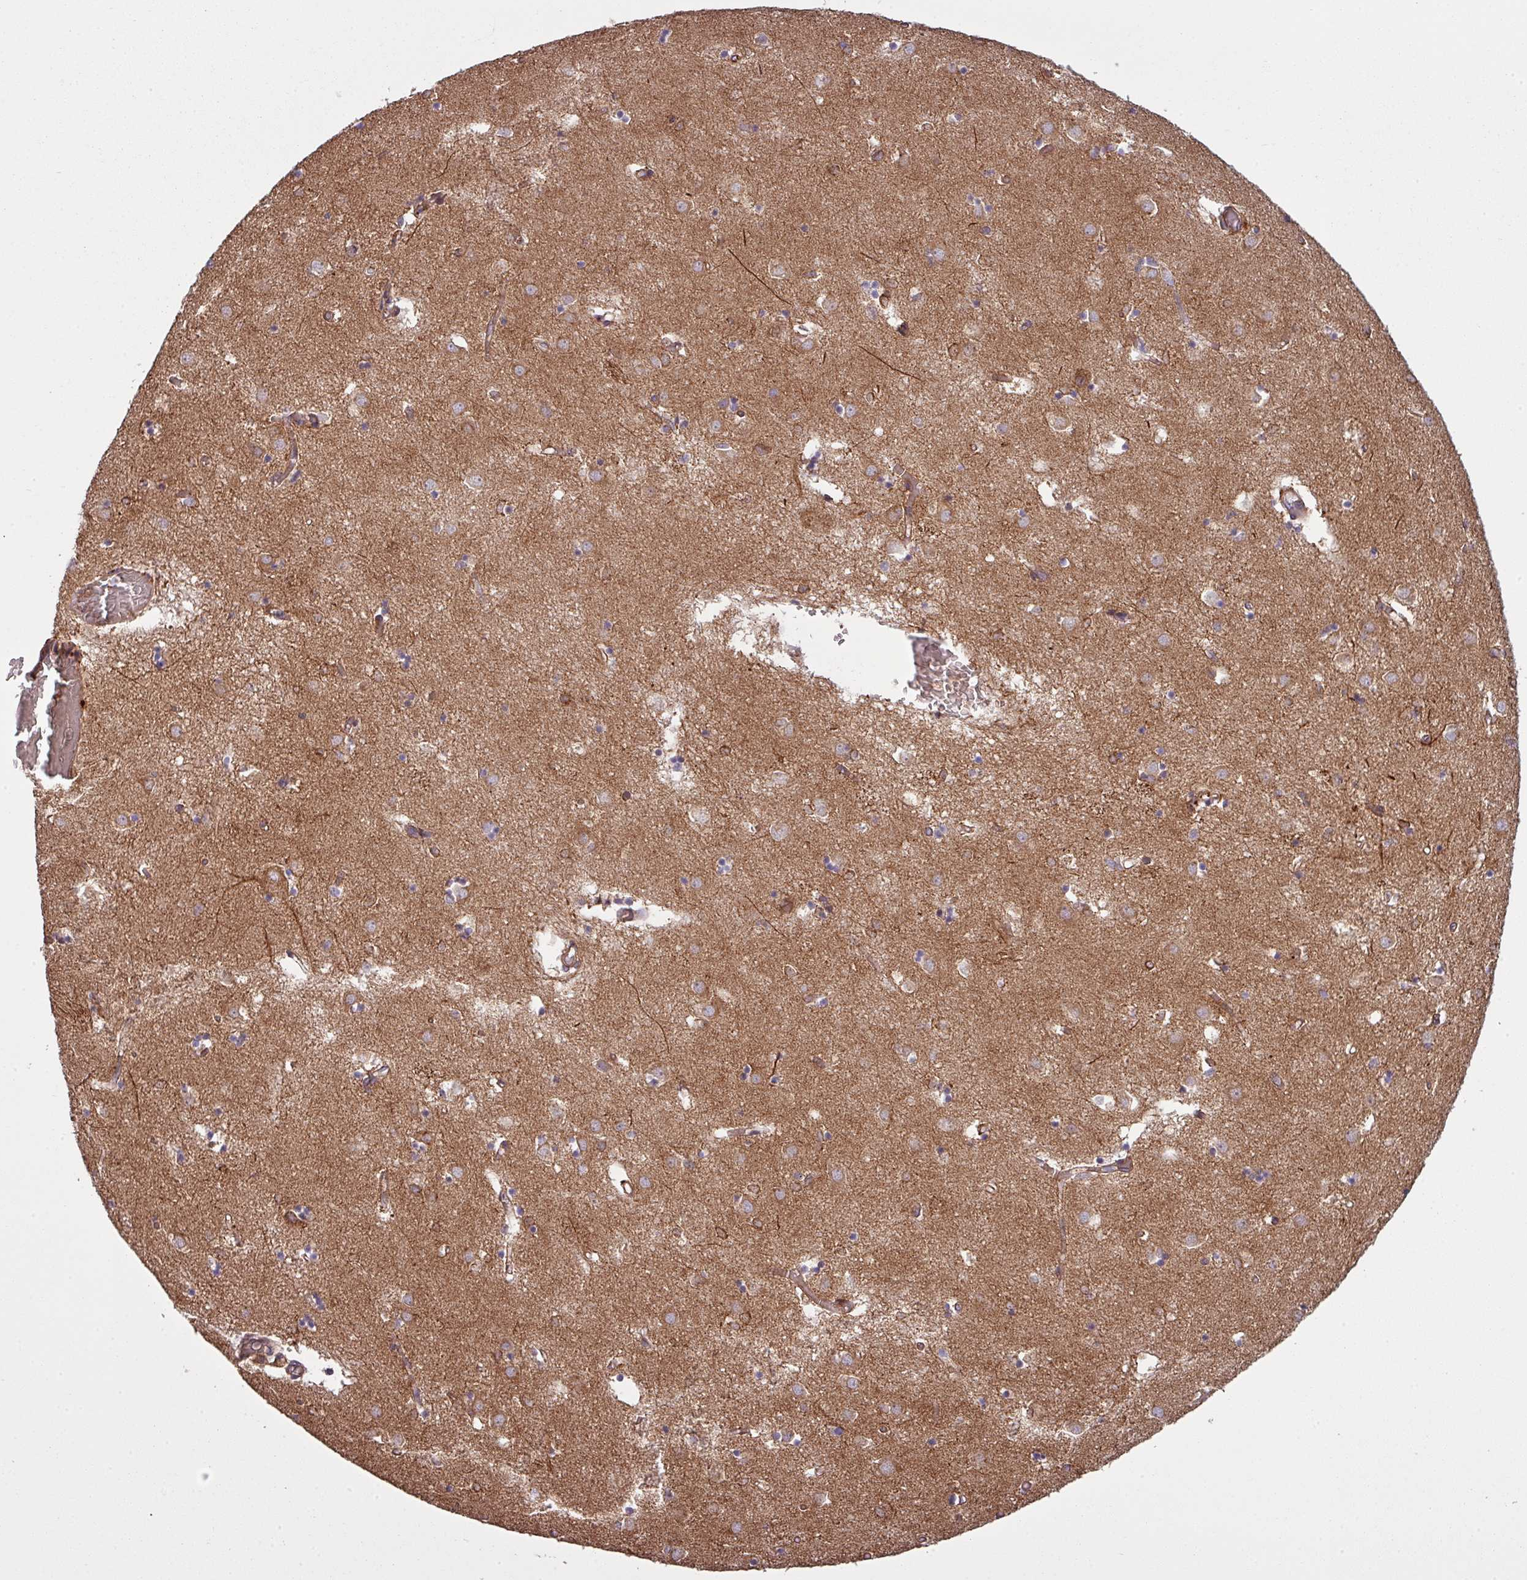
{"staining": {"intensity": "negative", "quantity": "none", "location": "none"}, "tissue": "caudate", "cell_type": "Glial cells", "image_type": "normal", "snomed": [{"axis": "morphology", "description": "Normal tissue, NOS"}, {"axis": "topography", "description": "Lateral ventricle wall"}], "caption": "The IHC photomicrograph has no significant staining in glial cells of caudate.", "gene": "SNRNP25", "patient": {"sex": "male", "age": 70}}